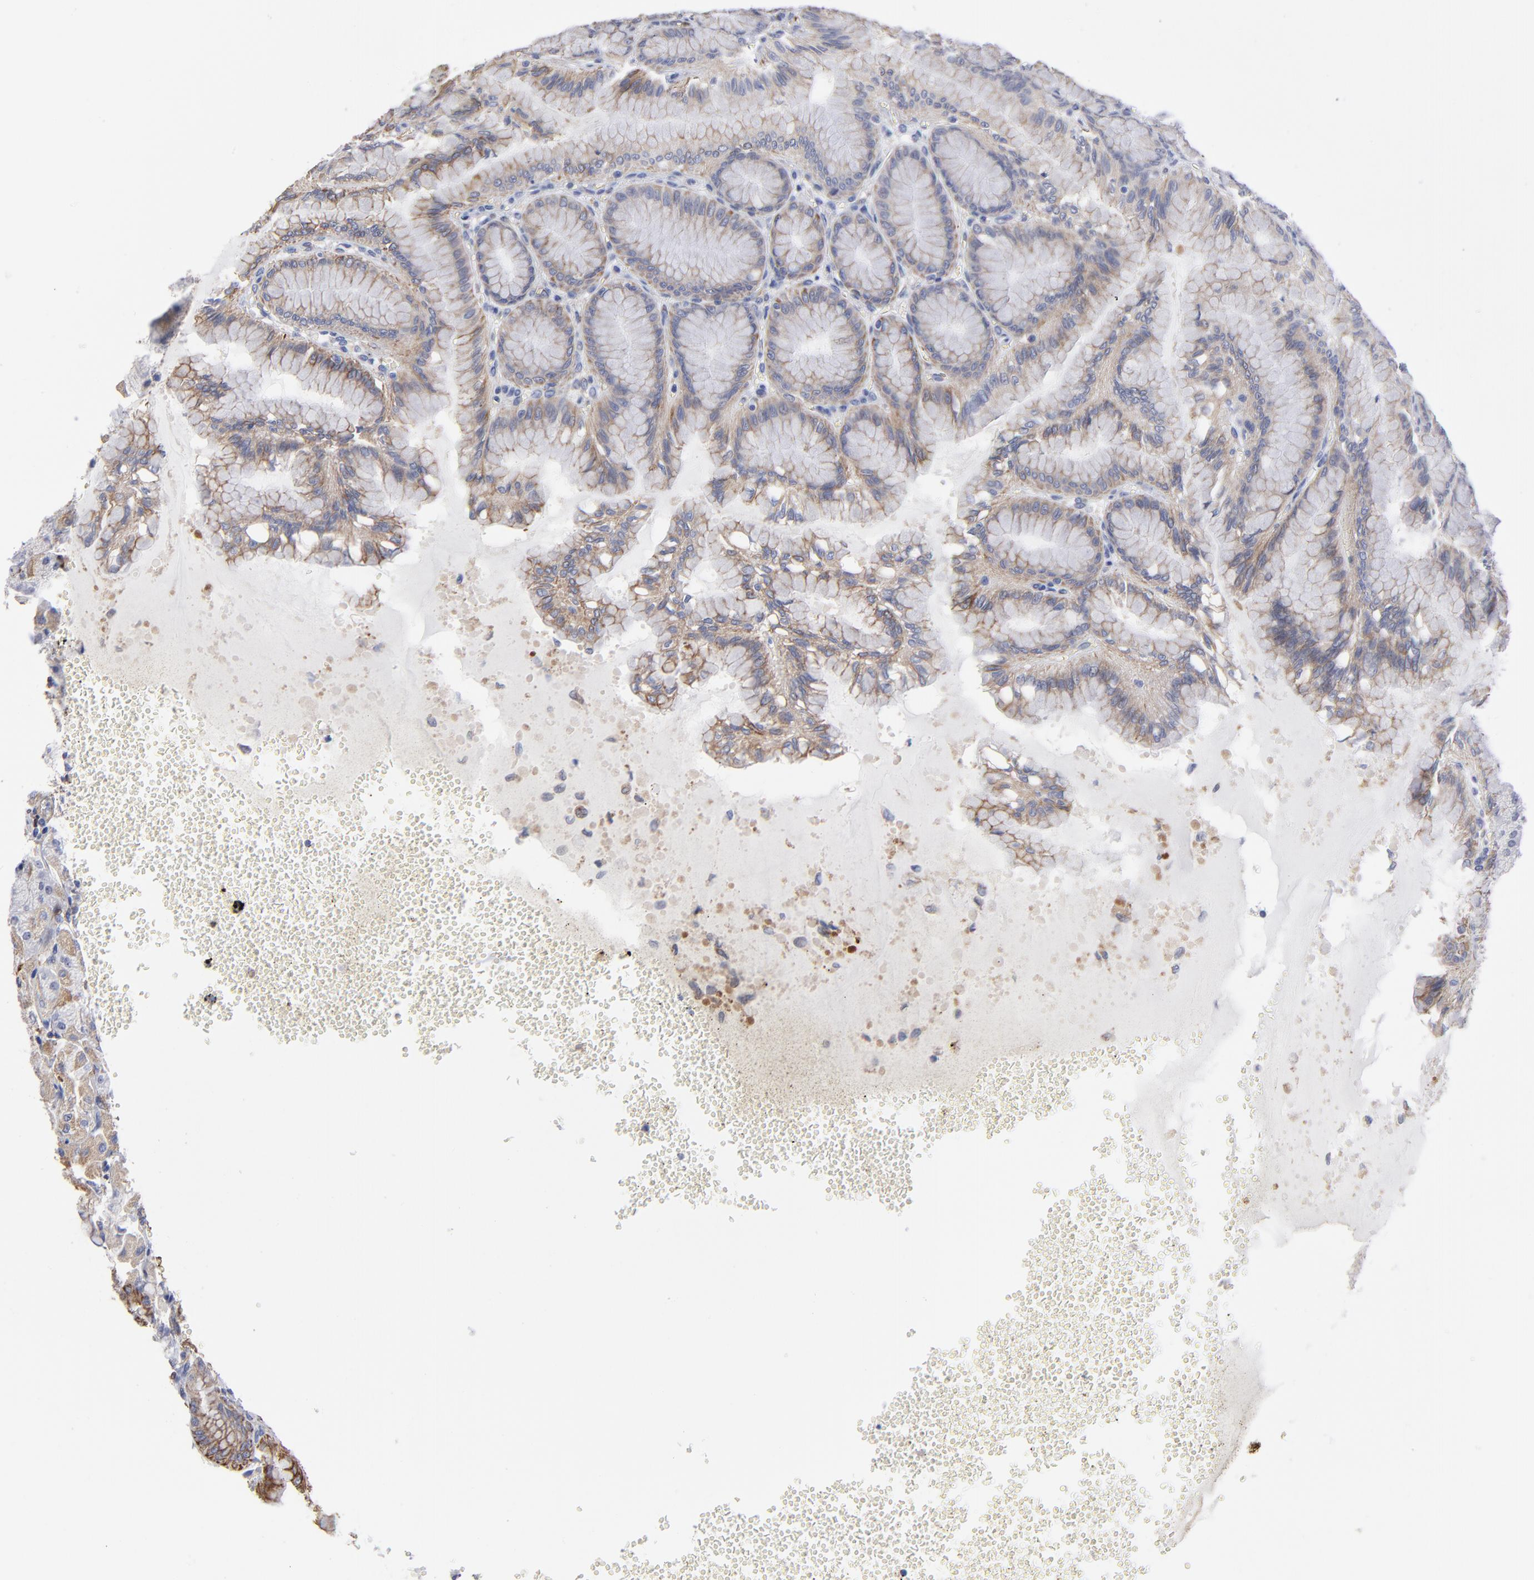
{"staining": {"intensity": "moderate", "quantity": "<25%", "location": "cytoplasmic/membranous"}, "tissue": "stomach", "cell_type": "Glandular cells", "image_type": "normal", "snomed": [{"axis": "morphology", "description": "Normal tissue, NOS"}, {"axis": "topography", "description": "Stomach"}, {"axis": "topography", "description": "Stomach, lower"}], "caption": "A brown stain shows moderate cytoplasmic/membranous positivity of a protein in glandular cells of unremarkable human stomach.", "gene": "CILP", "patient": {"sex": "male", "age": 76}}